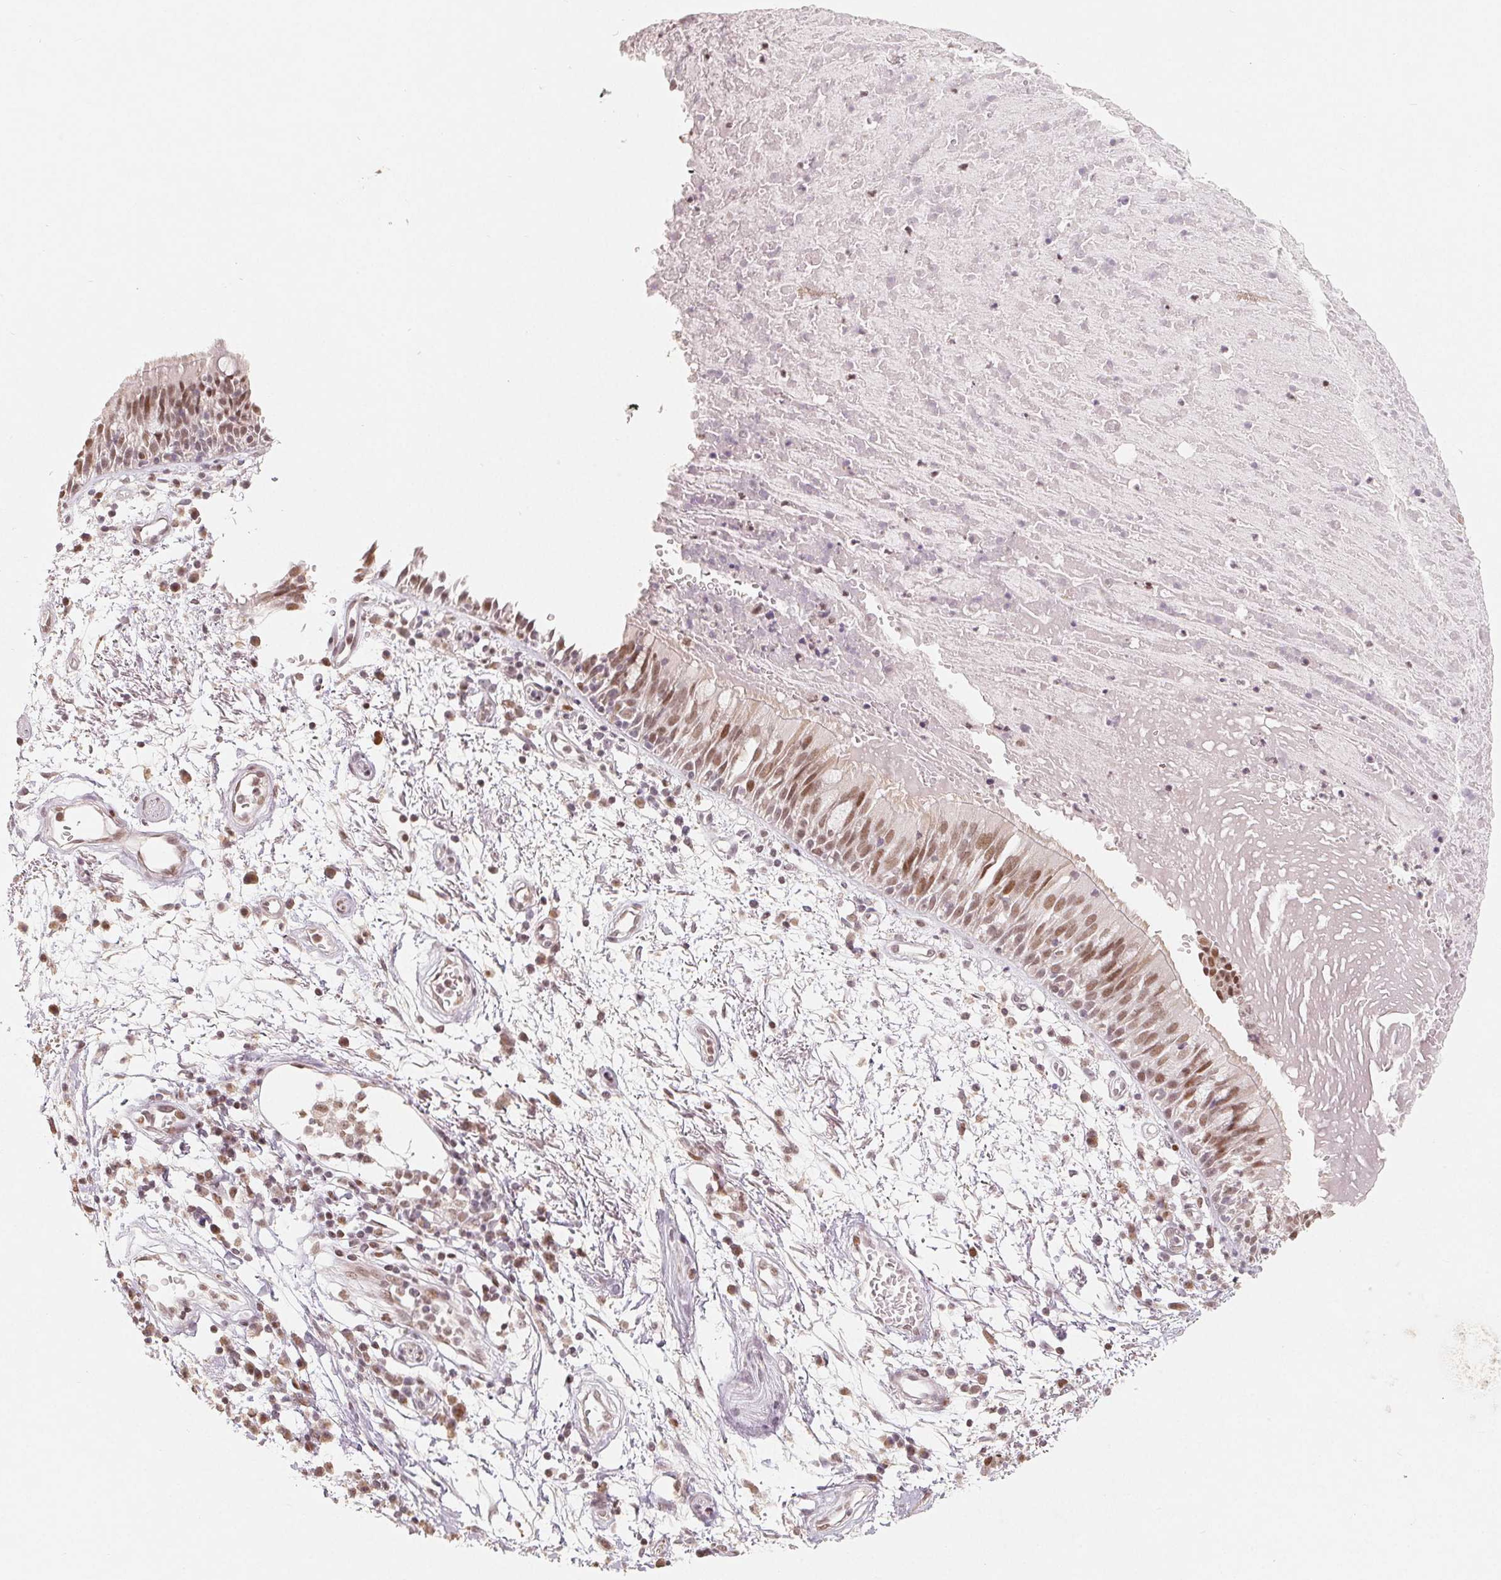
{"staining": {"intensity": "moderate", "quantity": ">75%", "location": "nuclear"}, "tissue": "bronchus", "cell_type": "Respiratory epithelial cells", "image_type": "normal", "snomed": [{"axis": "morphology", "description": "Normal tissue, NOS"}, {"axis": "morphology", "description": "Squamous cell carcinoma, NOS"}, {"axis": "topography", "description": "Cartilage tissue"}, {"axis": "topography", "description": "Bronchus"}, {"axis": "topography", "description": "Lung"}], "caption": "IHC image of normal bronchus stained for a protein (brown), which exhibits medium levels of moderate nuclear positivity in about >75% of respiratory epithelial cells.", "gene": "CCDC138", "patient": {"sex": "male", "age": 66}}